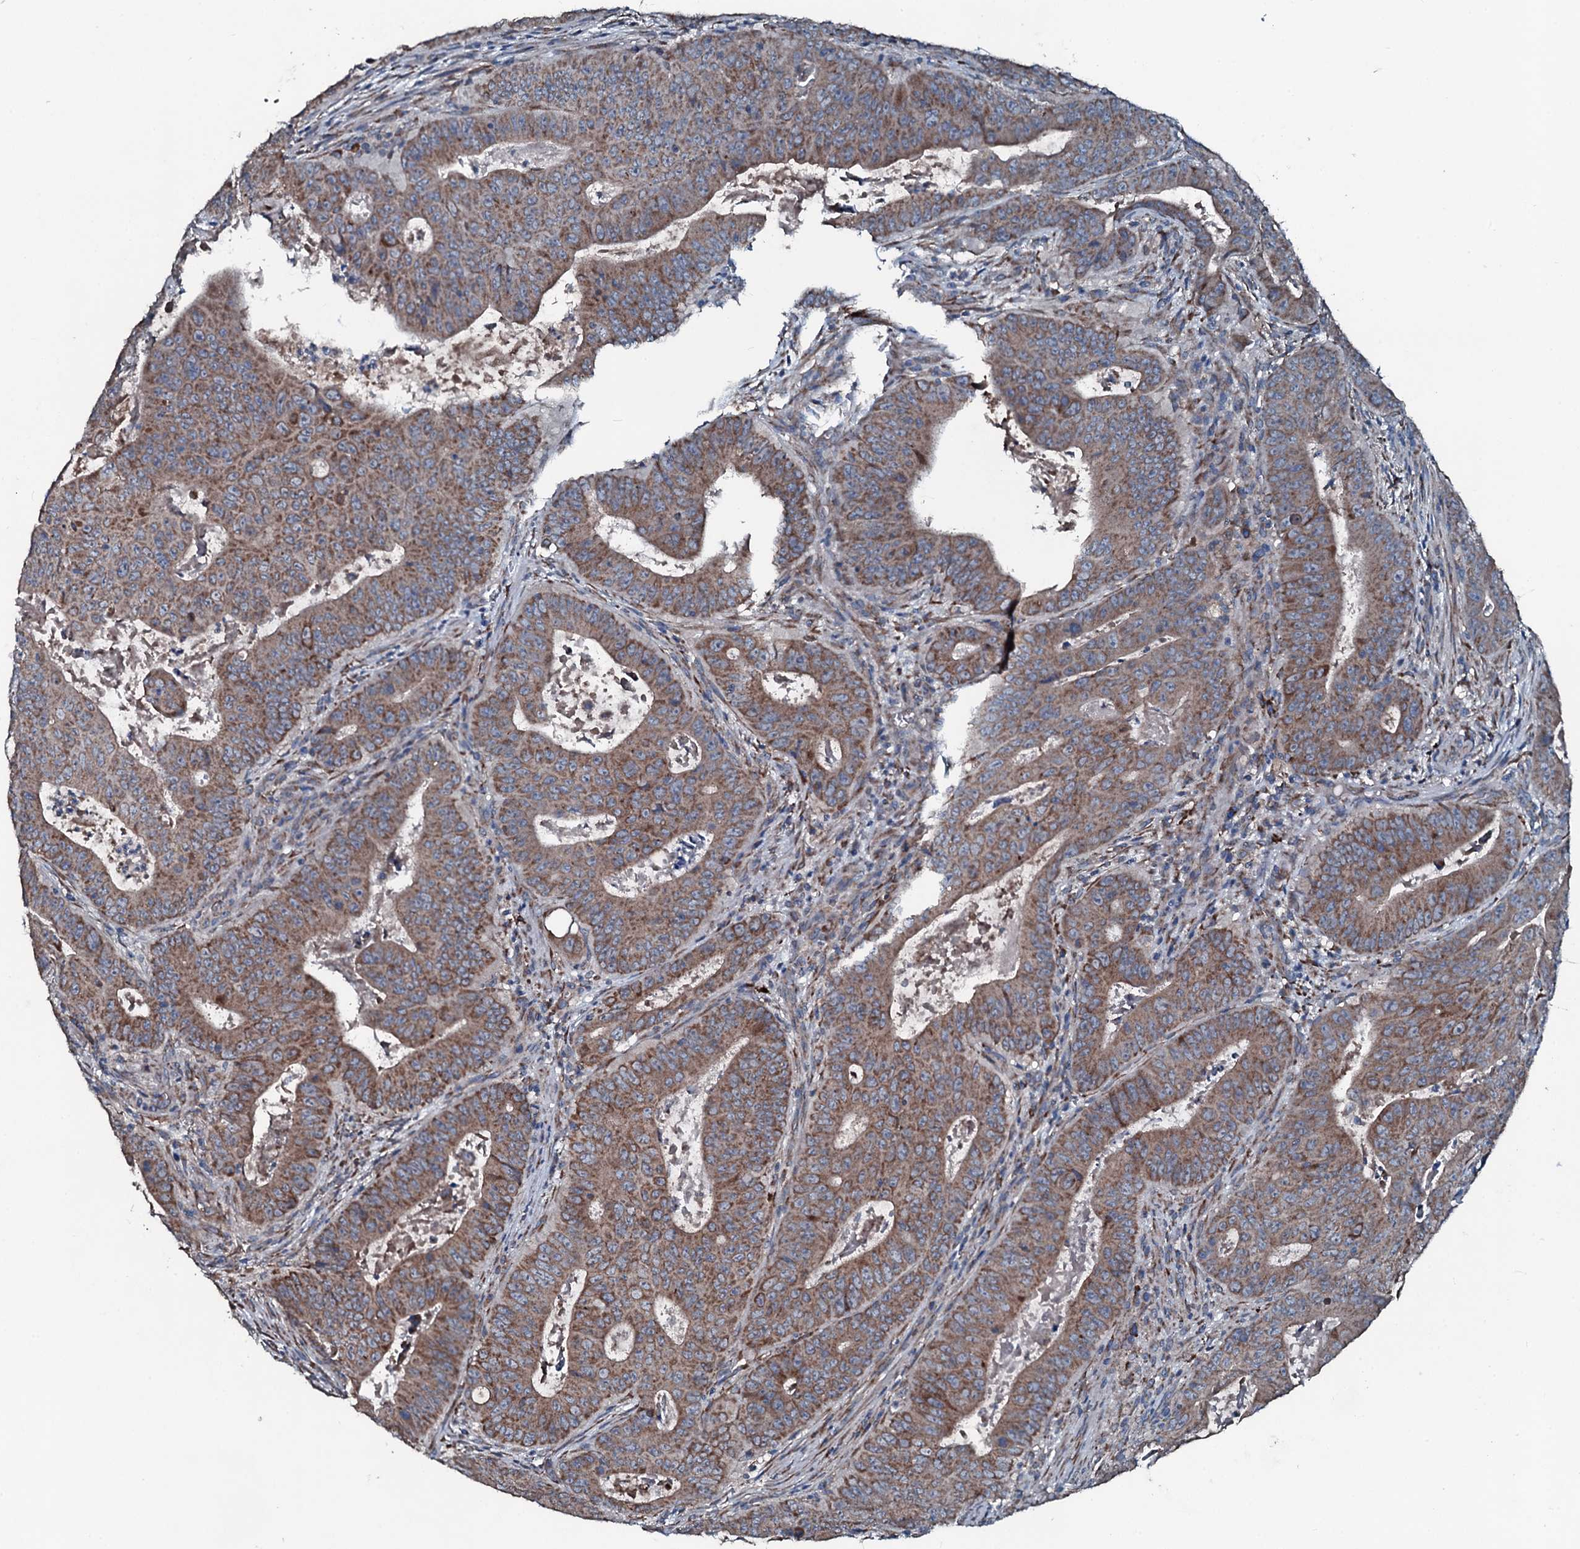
{"staining": {"intensity": "moderate", "quantity": ">75%", "location": "cytoplasmic/membranous"}, "tissue": "colorectal cancer", "cell_type": "Tumor cells", "image_type": "cancer", "snomed": [{"axis": "morphology", "description": "Adenocarcinoma, NOS"}, {"axis": "topography", "description": "Rectum"}], "caption": "A histopathology image showing moderate cytoplasmic/membranous staining in approximately >75% of tumor cells in colorectal cancer (adenocarcinoma), as visualized by brown immunohistochemical staining.", "gene": "ACSS3", "patient": {"sex": "female", "age": 75}}